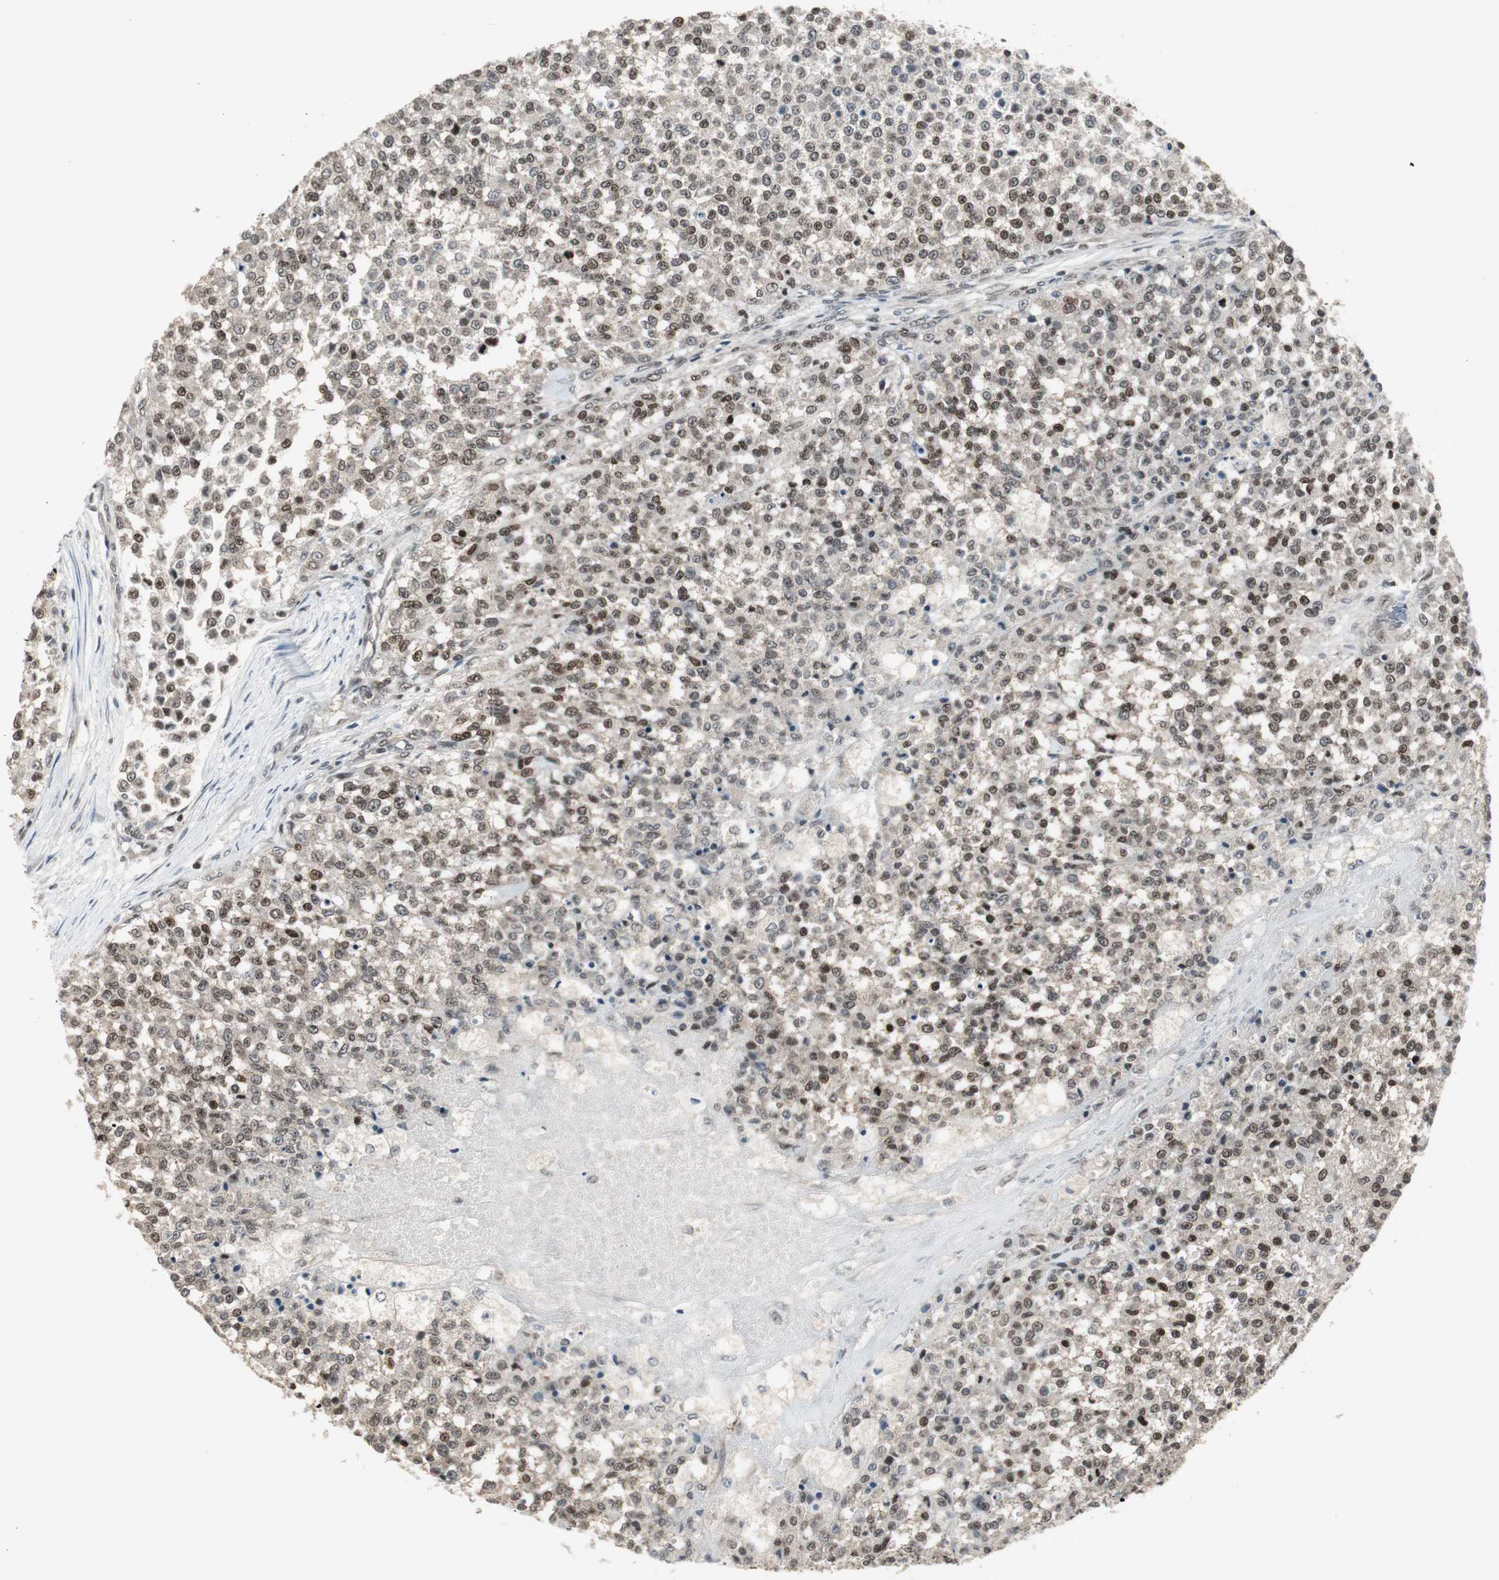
{"staining": {"intensity": "weak", "quantity": ">75%", "location": "cytoplasmic/membranous,nuclear"}, "tissue": "testis cancer", "cell_type": "Tumor cells", "image_type": "cancer", "snomed": [{"axis": "morphology", "description": "Seminoma, NOS"}, {"axis": "topography", "description": "Testis"}], "caption": "Protein expression analysis of testis cancer (seminoma) demonstrates weak cytoplasmic/membranous and nuclear staining in about >75% of tumor cells.", "gene": "MPG", "patient": {"sex": "male", "age": 59}}